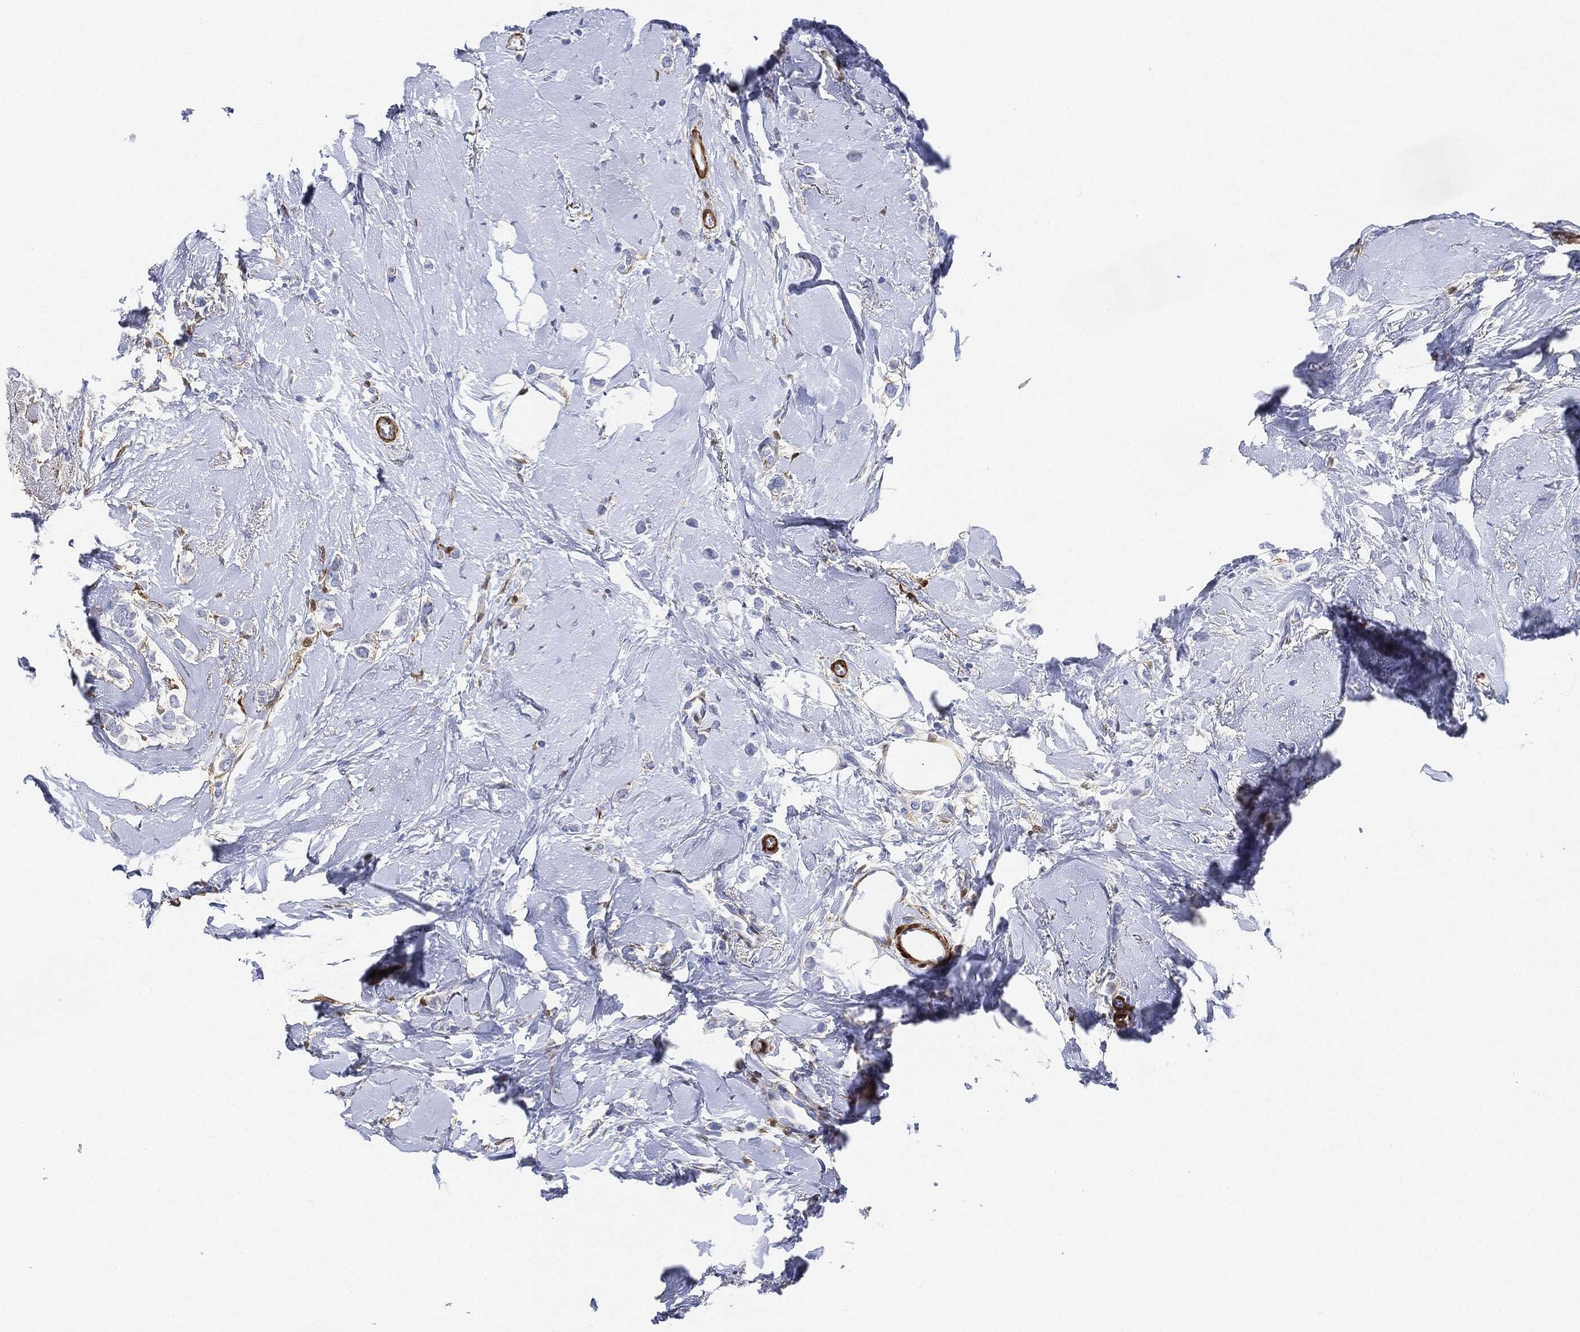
{"staining": {"intensity": "negative", "quantity": "none", "location": "none"}, "tissue": "breast cancer", "cell_type": "Tumor cells", "image_type": "cancer", "snomed": [{"axis": "morphology", "description": "Lobular carcinoma"}, {"axis": "topography", "description": "Breast"}], "caption": "This is a image of immunohistochemistry (IHC) staining of breast cancer, which shows no expression in tumor cells. The staining is performed using DAB brown chromogen with nuclei counter-stained in using hematoxylin.", "gene": "TAGLN", "patient": {"sex": "female", "age": 66}}